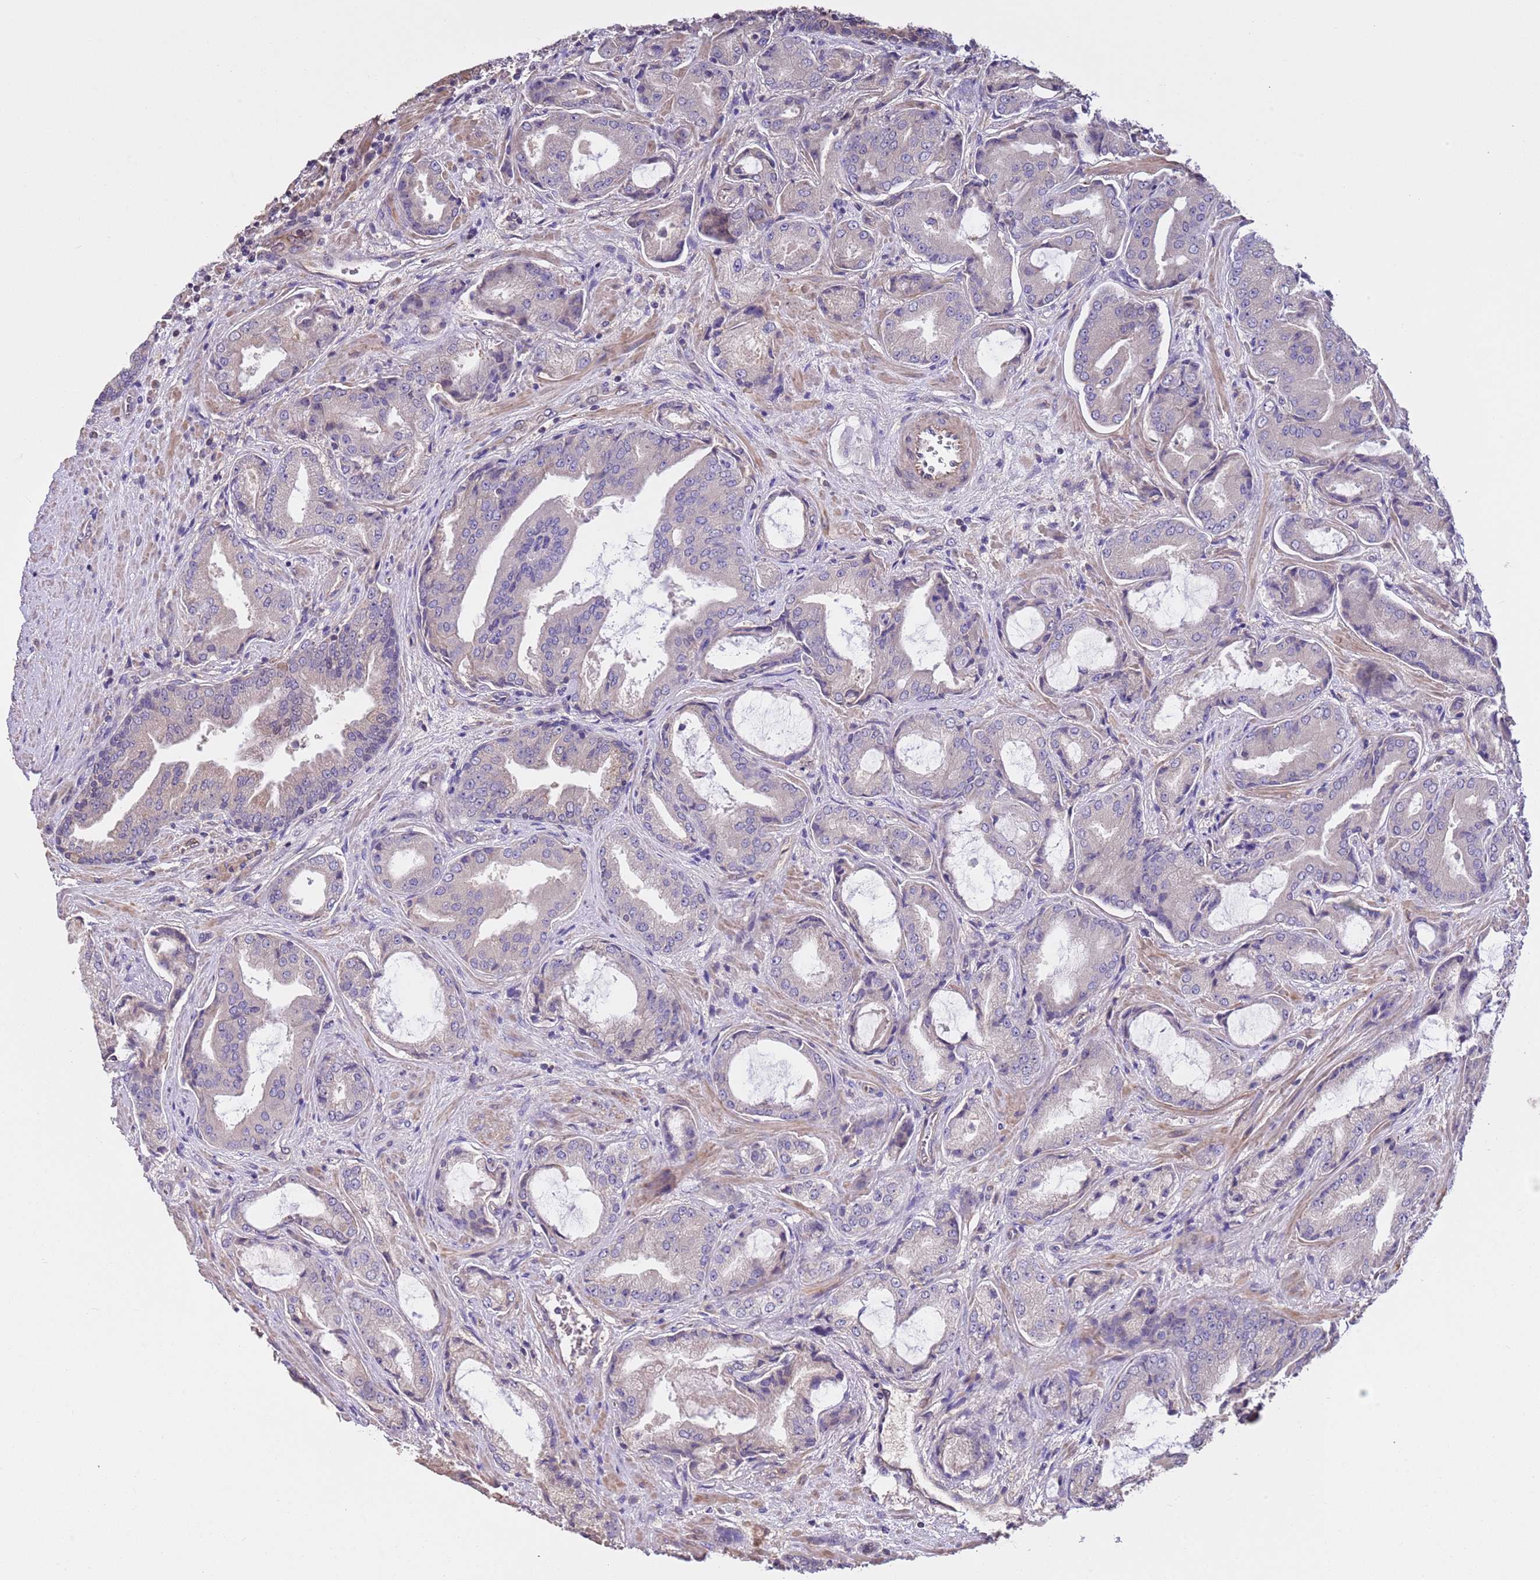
{"staining": {"intensity": "weak", "quantity": "<25%", "location": "cytoplasmic/membranous"}, "tissue": "prostate cancer", "cell_type": "Tumor cells", "image_type": "cancer", "snomed": [{"axis": "morphology", "description": "Adenocarcinoma, High grade"}, {"axis": "topography", "description": "Prostate"}], "caption": "A photomicrograph of human prostate adenocarcinoma (high-grade) is negative for staining in tumor cells.", "gene": "FAM89B", "patient": {"sex": "male", "age": 68}}